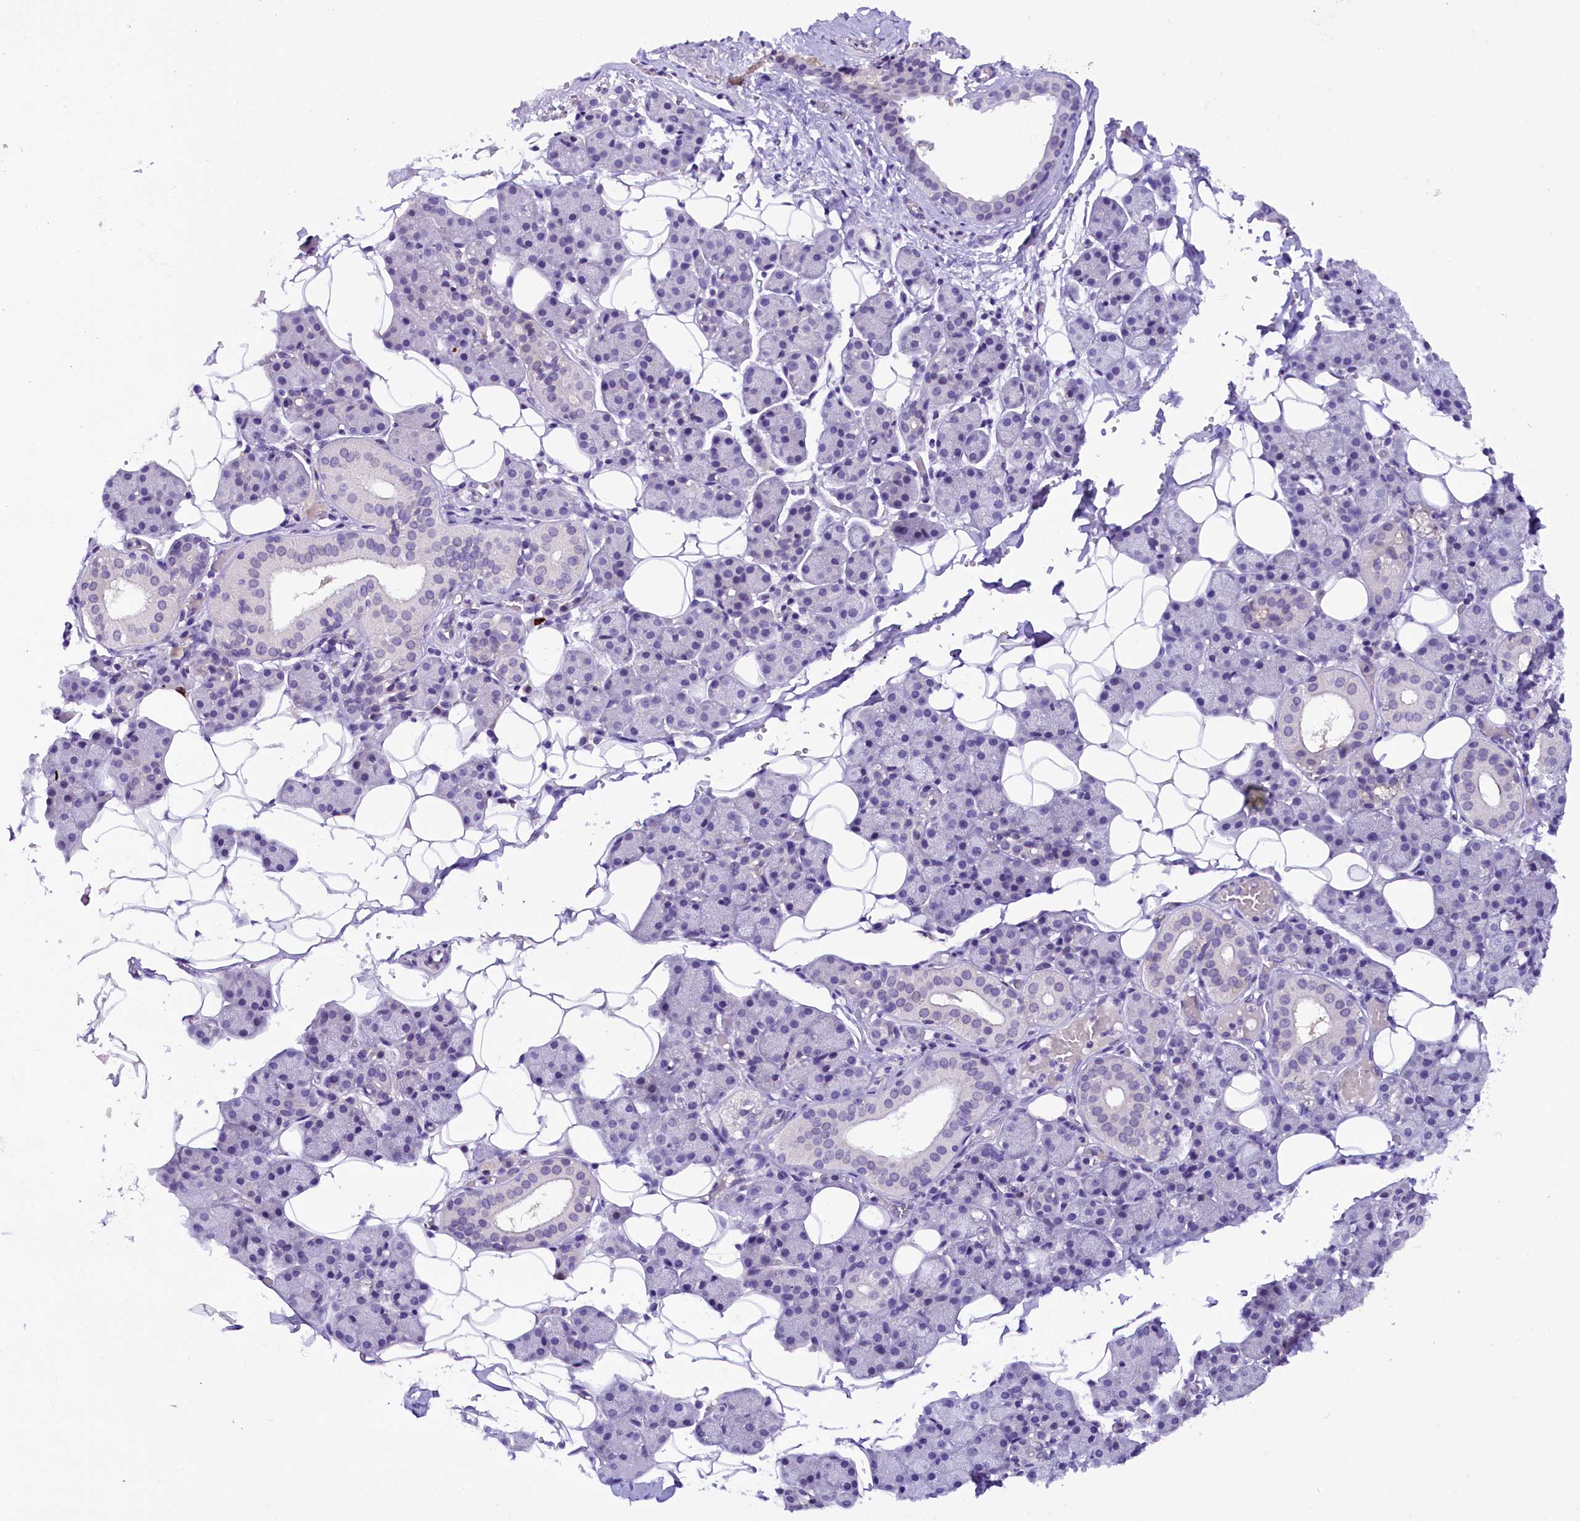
{"staining": {"intensity": "negative", "quantity": "none", "location": "none"}, "tissue": "salivary gland", "cell_type": "Glandular cells", "image_type": "normal", "snomed": [{"axis": "morphology", "description": "Normal tissue, NOS"}, {"axis": "topography", "description": "Salivary gland"}], "caption": "Immunohistochemistry micrograph of unremarkable salivary gland stained for a protein (brown), which displays no expression in glandular cells.", "gene": "IQCN", "patient": {"sex": "female", "age": 33}}